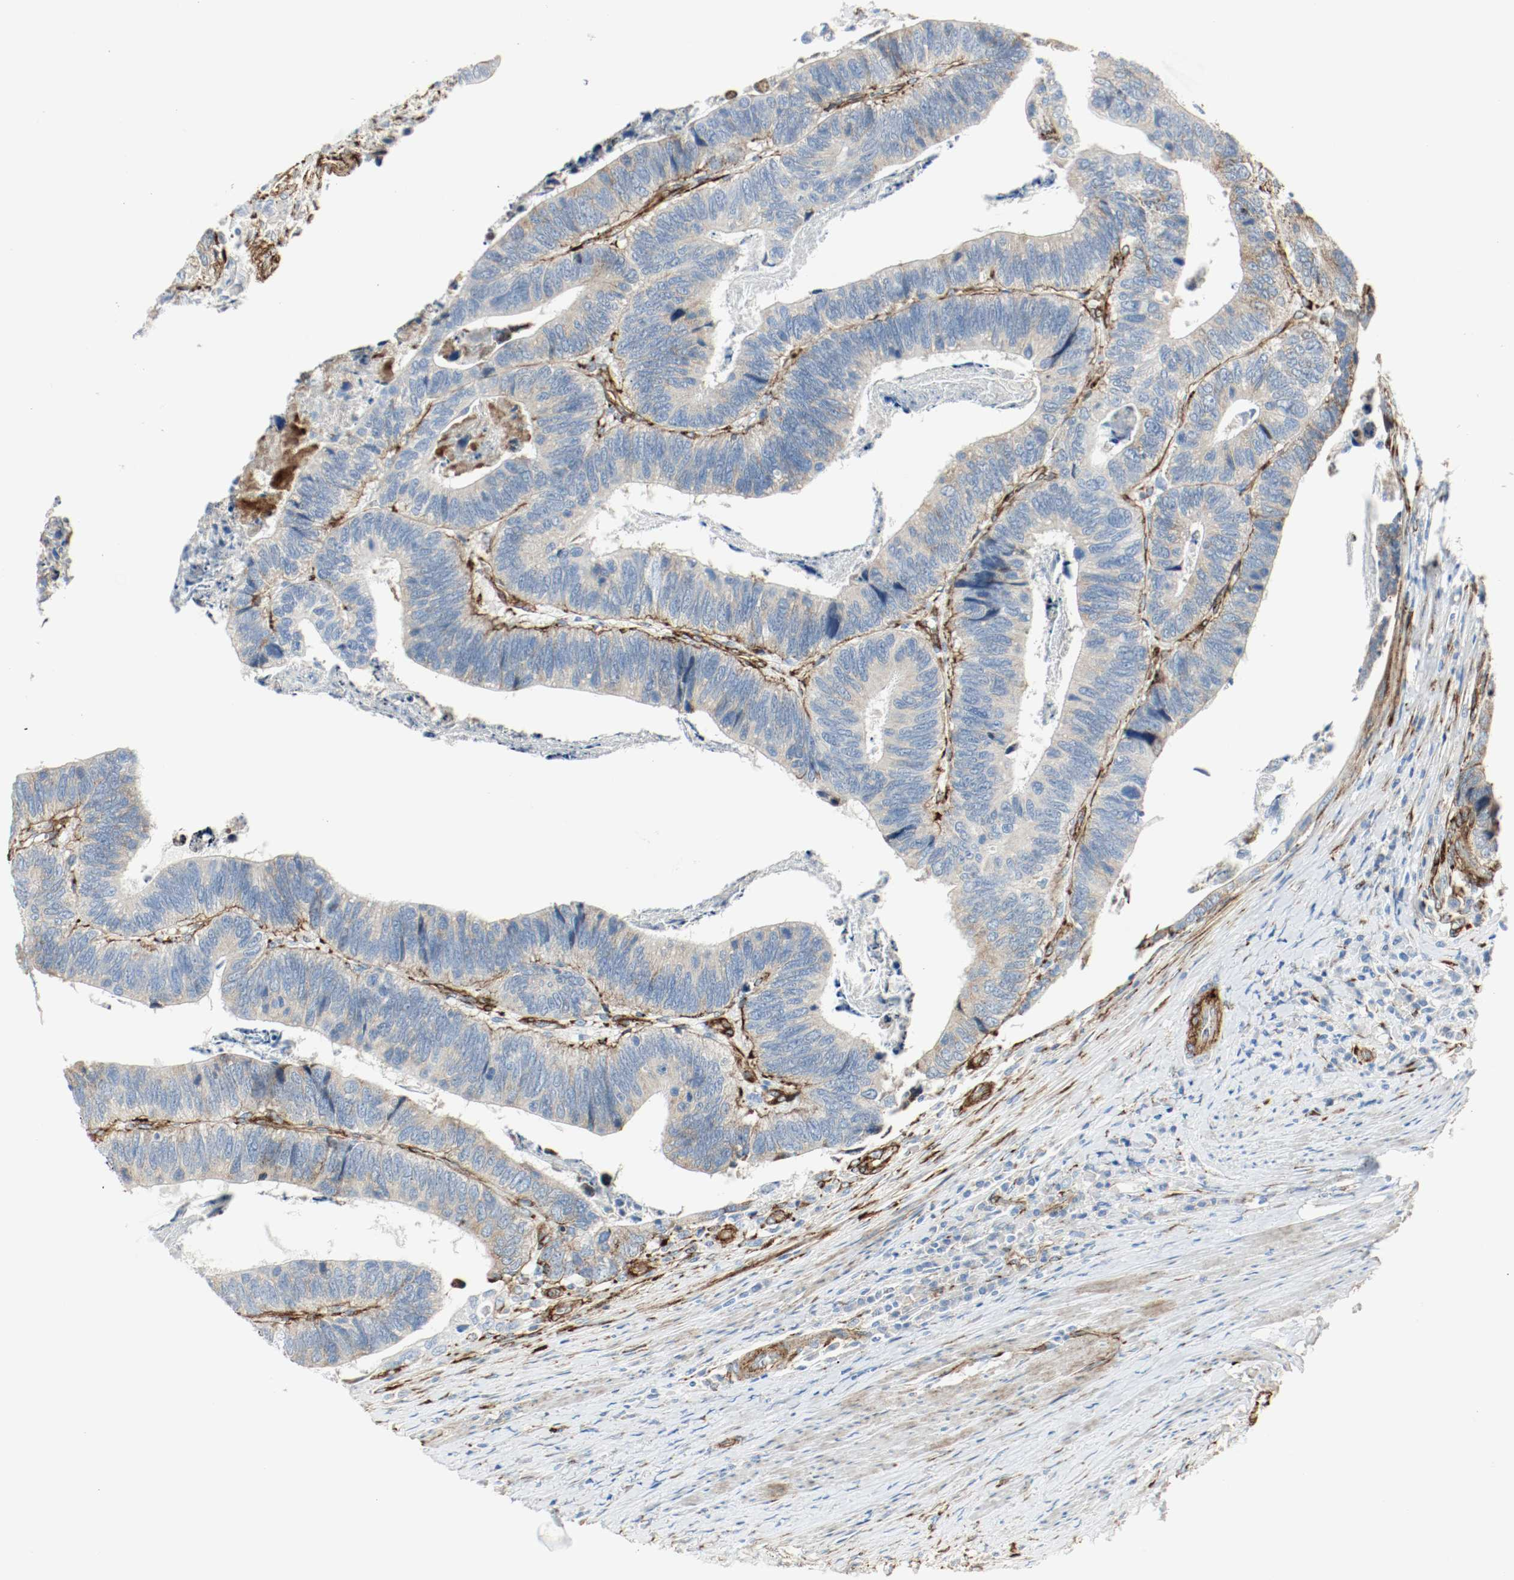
{"staining": {"intensity": "weak", "quantity": "25%-75%", "location": "cytoplasmic/membranous"}, "tissue": "colorectal cancer", "cell_type": "Tumor cells", "image_type": "cancer", "snomed": [{"axis": "morphology", "description": "Adenocarcinoma, NOS"}, {"axis": "topography", "description": "Colon"}], "caption": "Adenocarcinoma (colorectal) tissue shows weak cytoplasmic/membranous expression in about 25%-75% of tumor cells, visualized by immunohistochemistry.", "gene": "LAMB1", "patient": {"sex": "male", "age": 72}}